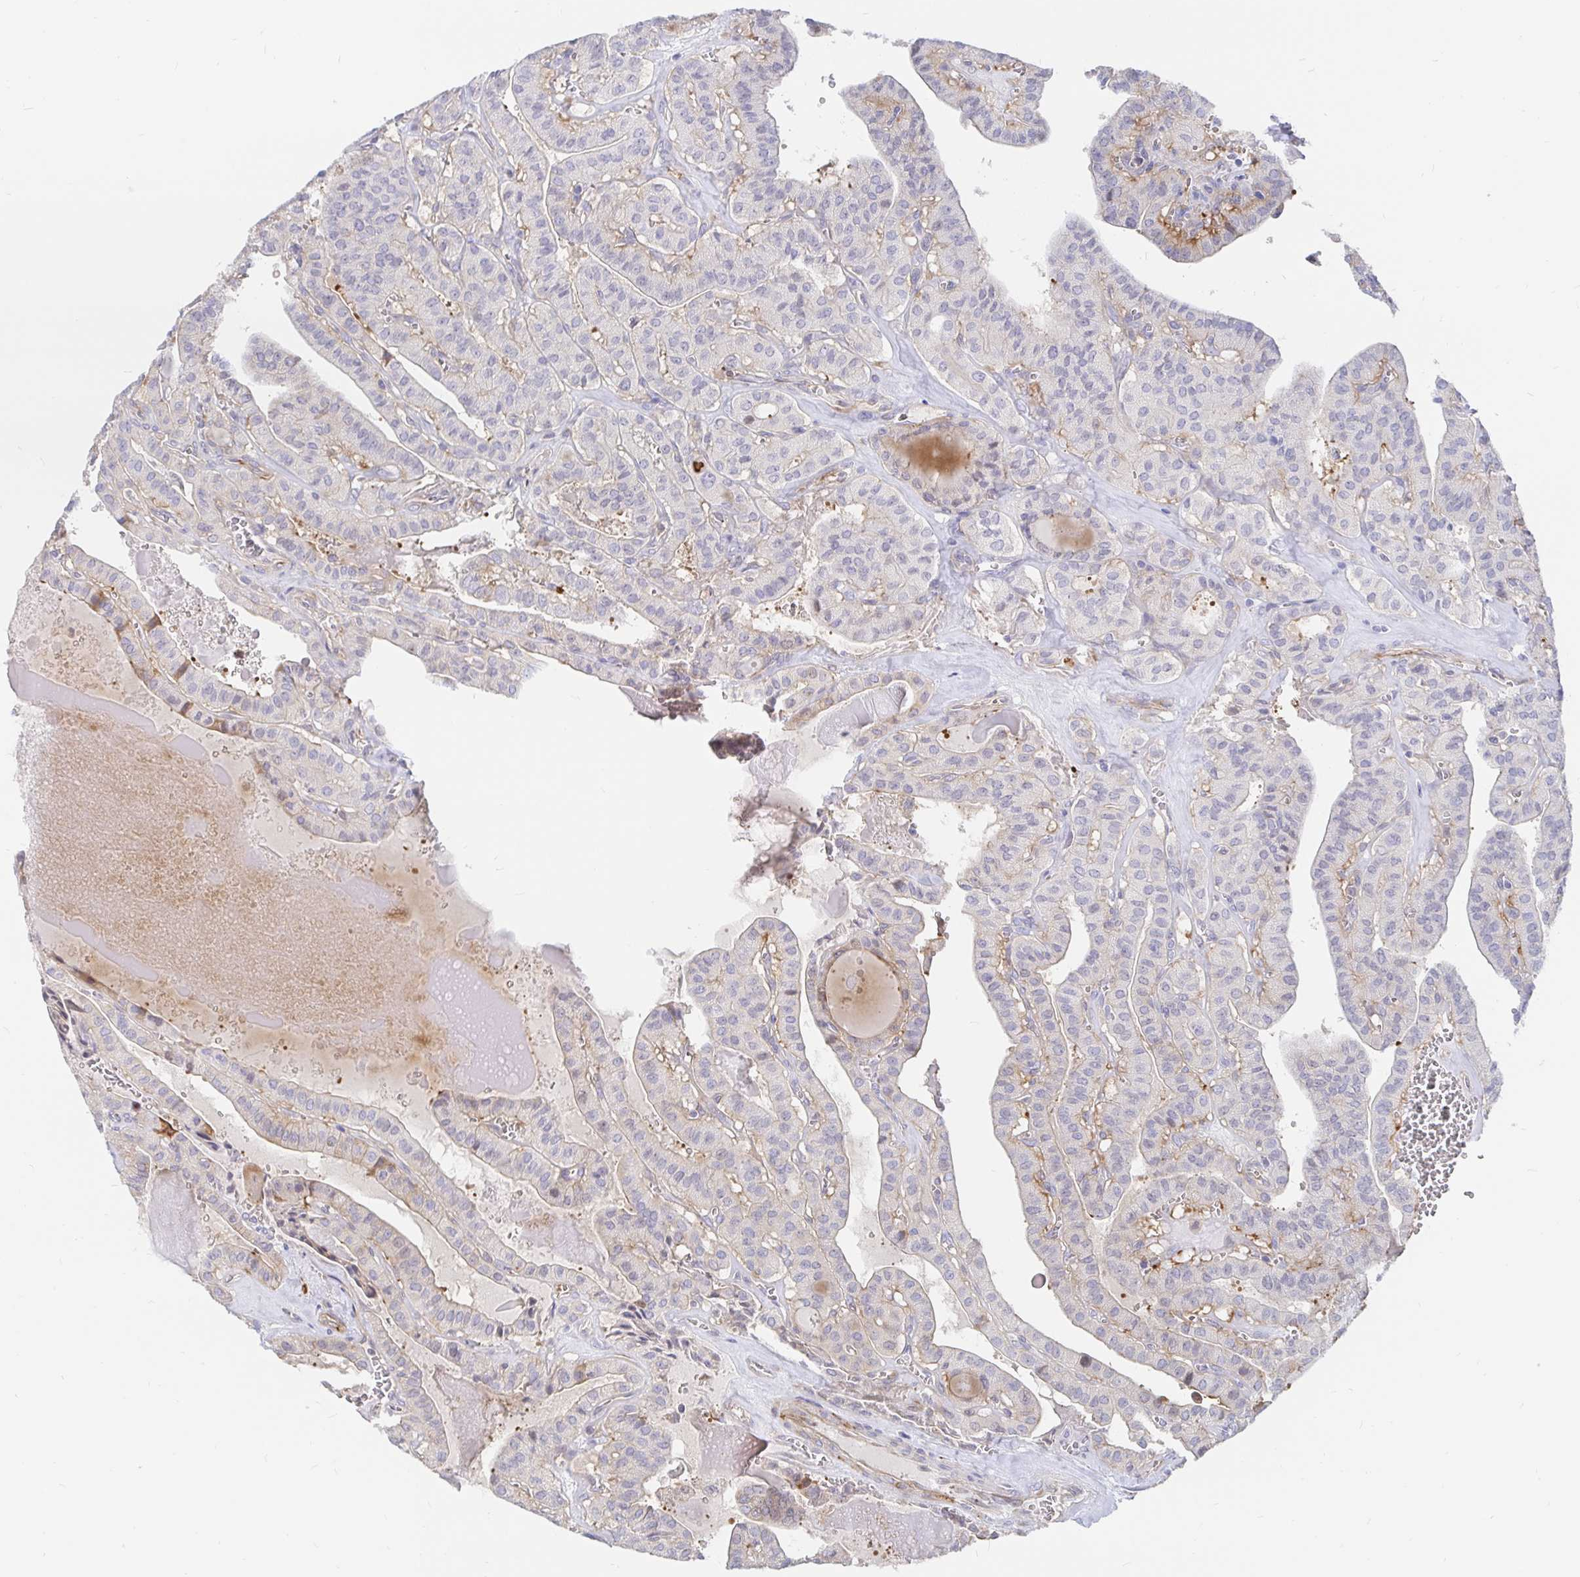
{"staining": {"intensity": "weak", "quantity": "<25%", "location": "cytoplasmic/membranous"}, "tissue": "thyroid cancer", "cell_type": "Tumor cells", "image_type": "cancer", "snomed": [{"axis": "morphology", "description": "Papillary adenocarcinoma, NOS"}, {"axis": "topography", "description": "Thyroid gland"}], "caption": "An image of human thyroid cancer (papillary adenocarcinoma) is negative for staining in tumor cells.", "gene": "KCTD19", "patient": {"sex": "male", "age": 52}}